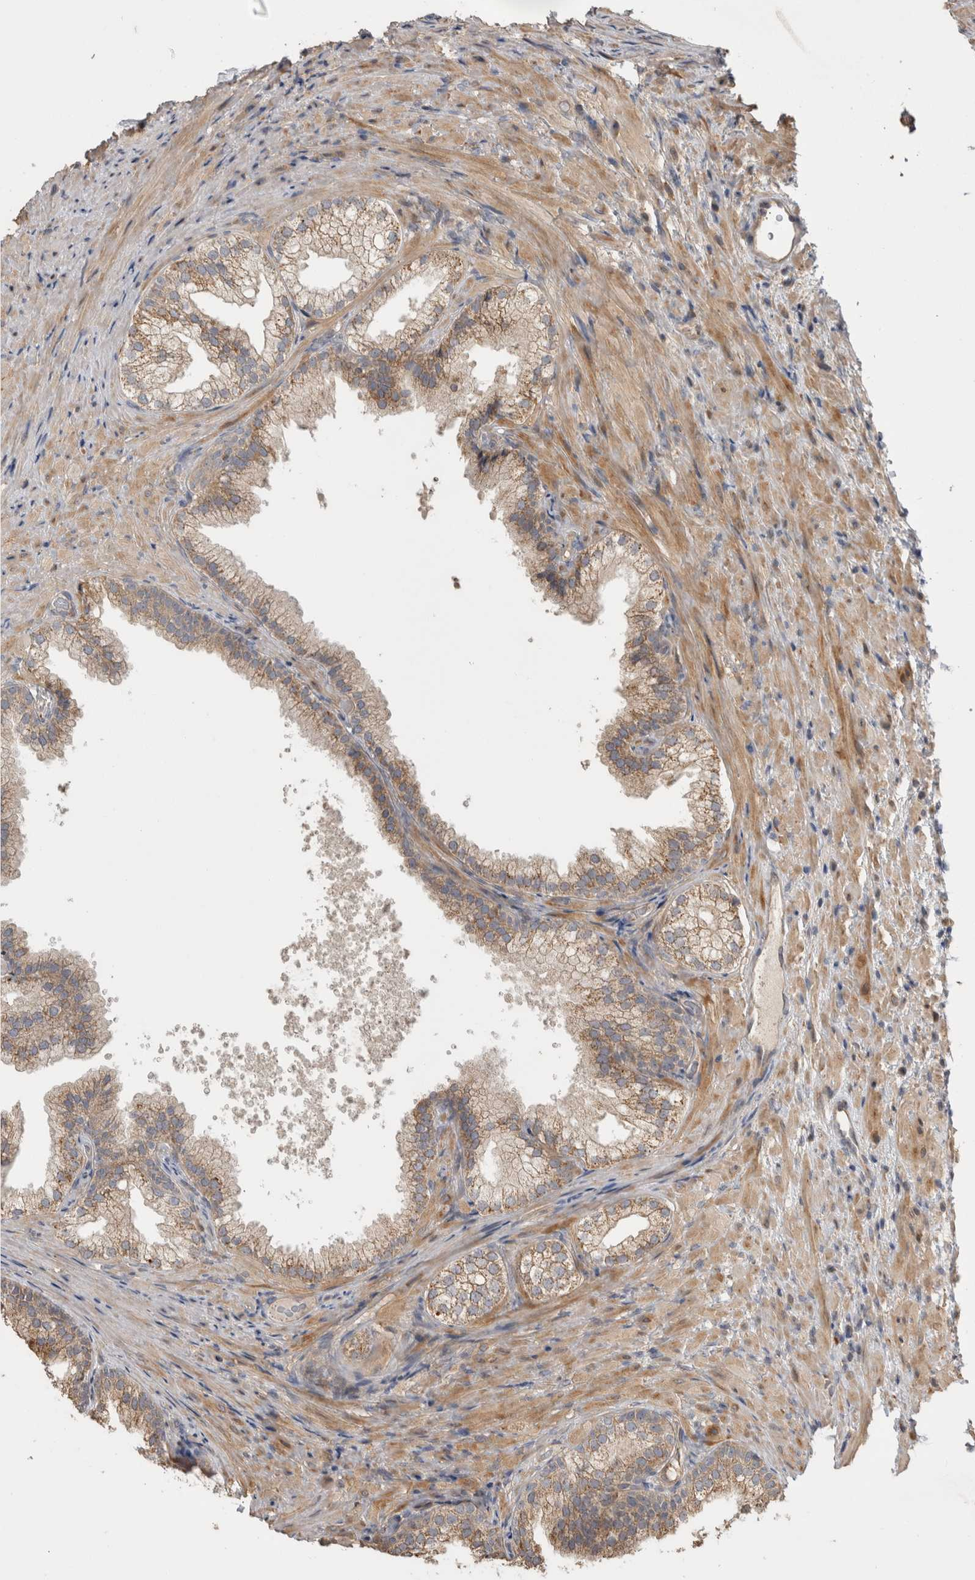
{"staining": {"intensity": "weak", "quantity": ">75%", "location": "cytoplasmic/membranous"}, "tissue": "prostate", "cell_type": "Glandular cells", "image_type": "normal", "snomed": [{"axis": "morphology", "description": "Normal tissue, NOS"}, {"axis": "topography", "description": "Prostate"}], "caption": "This is a micrograph of immunohistochemistry (IHC) staining of benign prostate, which shows weak staining in the cytoplasmic/membranous of glandular cells.", "gene": "TBCE", "patient": {"sex": "male", "age": 76}}